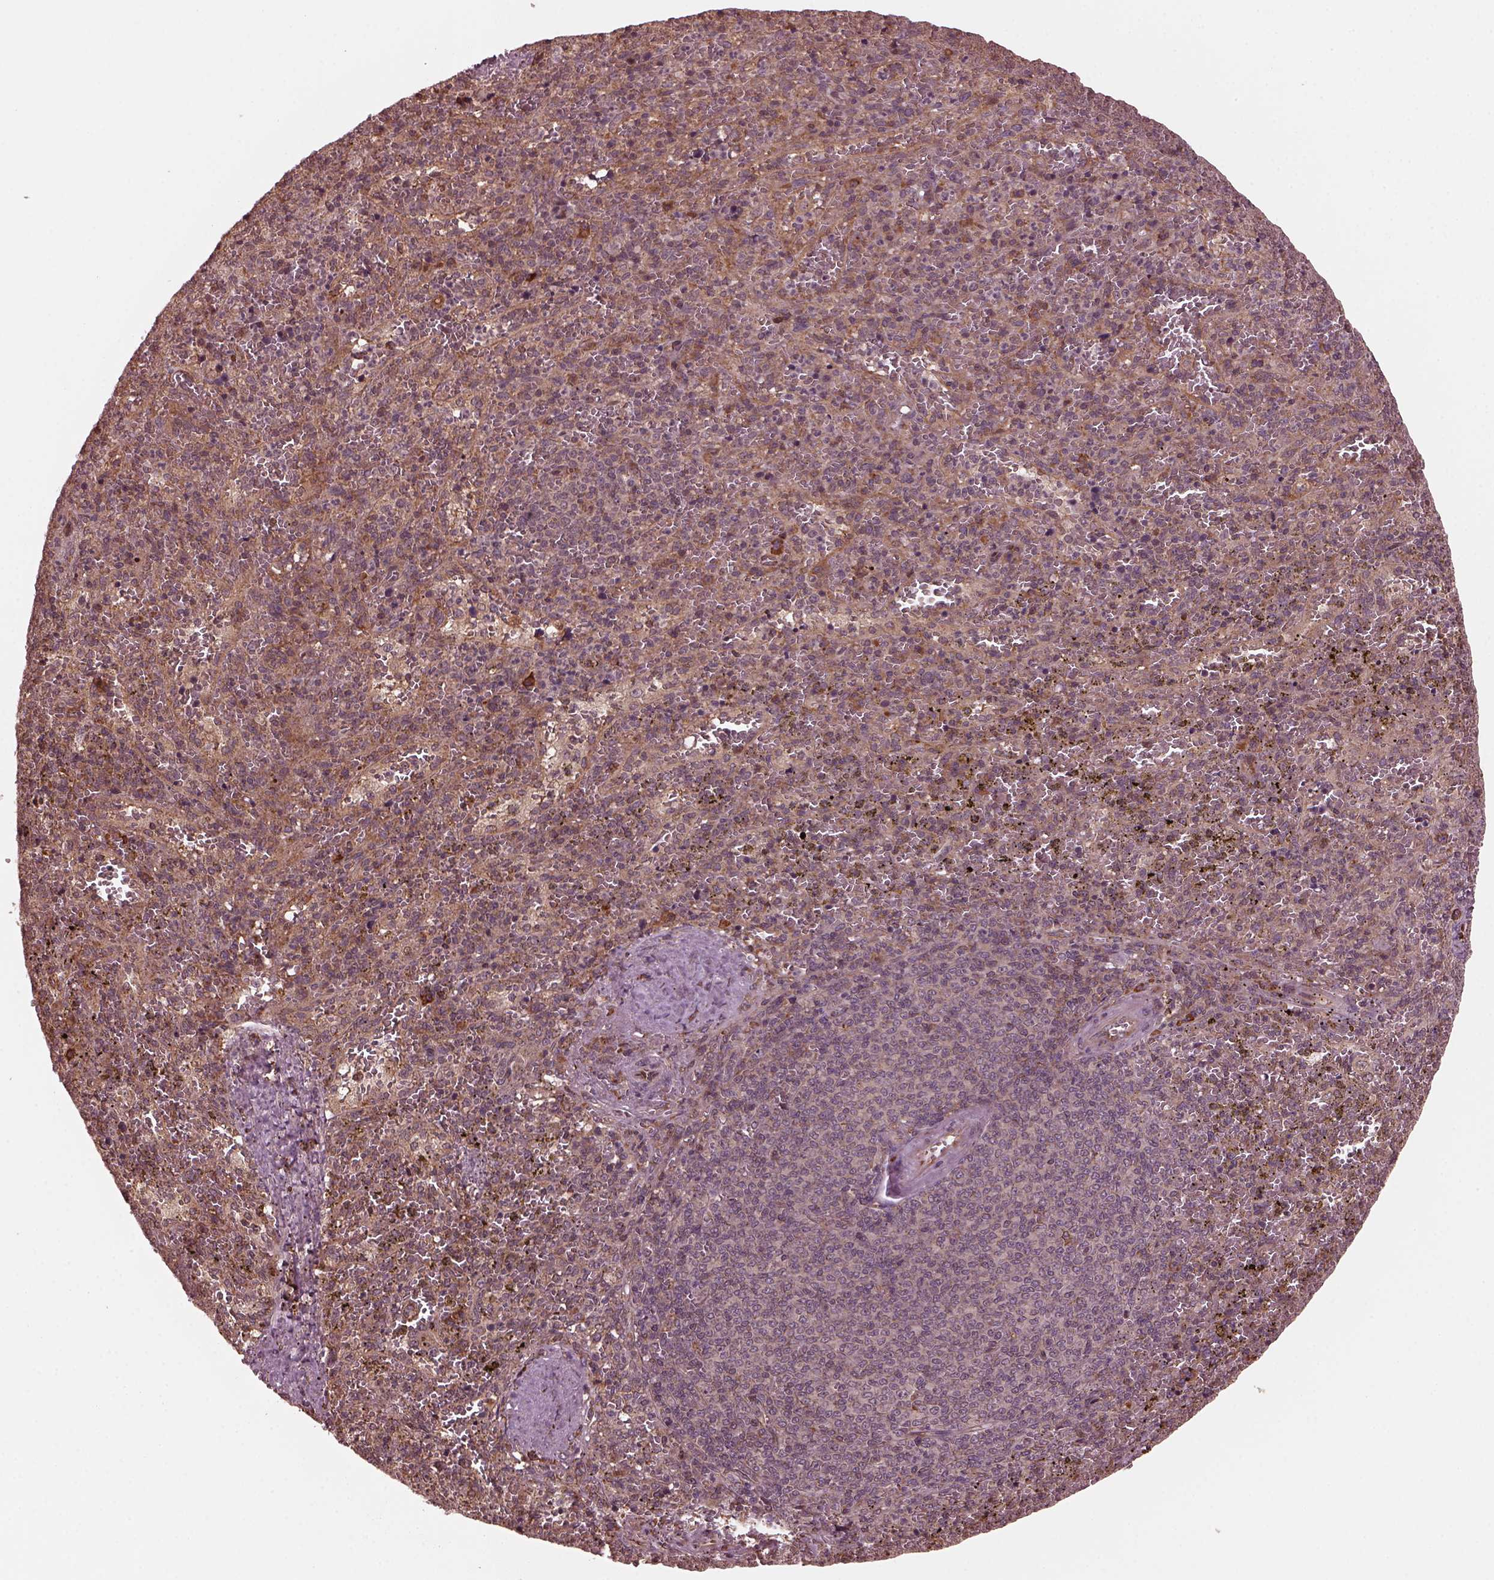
{"staining": {"intensity": "strong", "quantity": "<25%", "location": "cytoplasmic/membranous"}, "tissue": "spleen", "cell_type": "Cells in red pulp", "image_type": "normal", "snomed": [{"axis": "morphology", "description": "Normal tissue, NOS"}, {"axis": "topography", "description": "Spleen"}], "caption": "Protein expression analysis of normal spleen displays strong cytoplasmic/membranous positivity in about <25% of cells in red pulp. (DAB (3,3'-diaminobenzidine) = brown stain, brightfield microscopy at high magnification).", "gene": "ZNF292", "patient": {"sex": "female", "age": 50}}